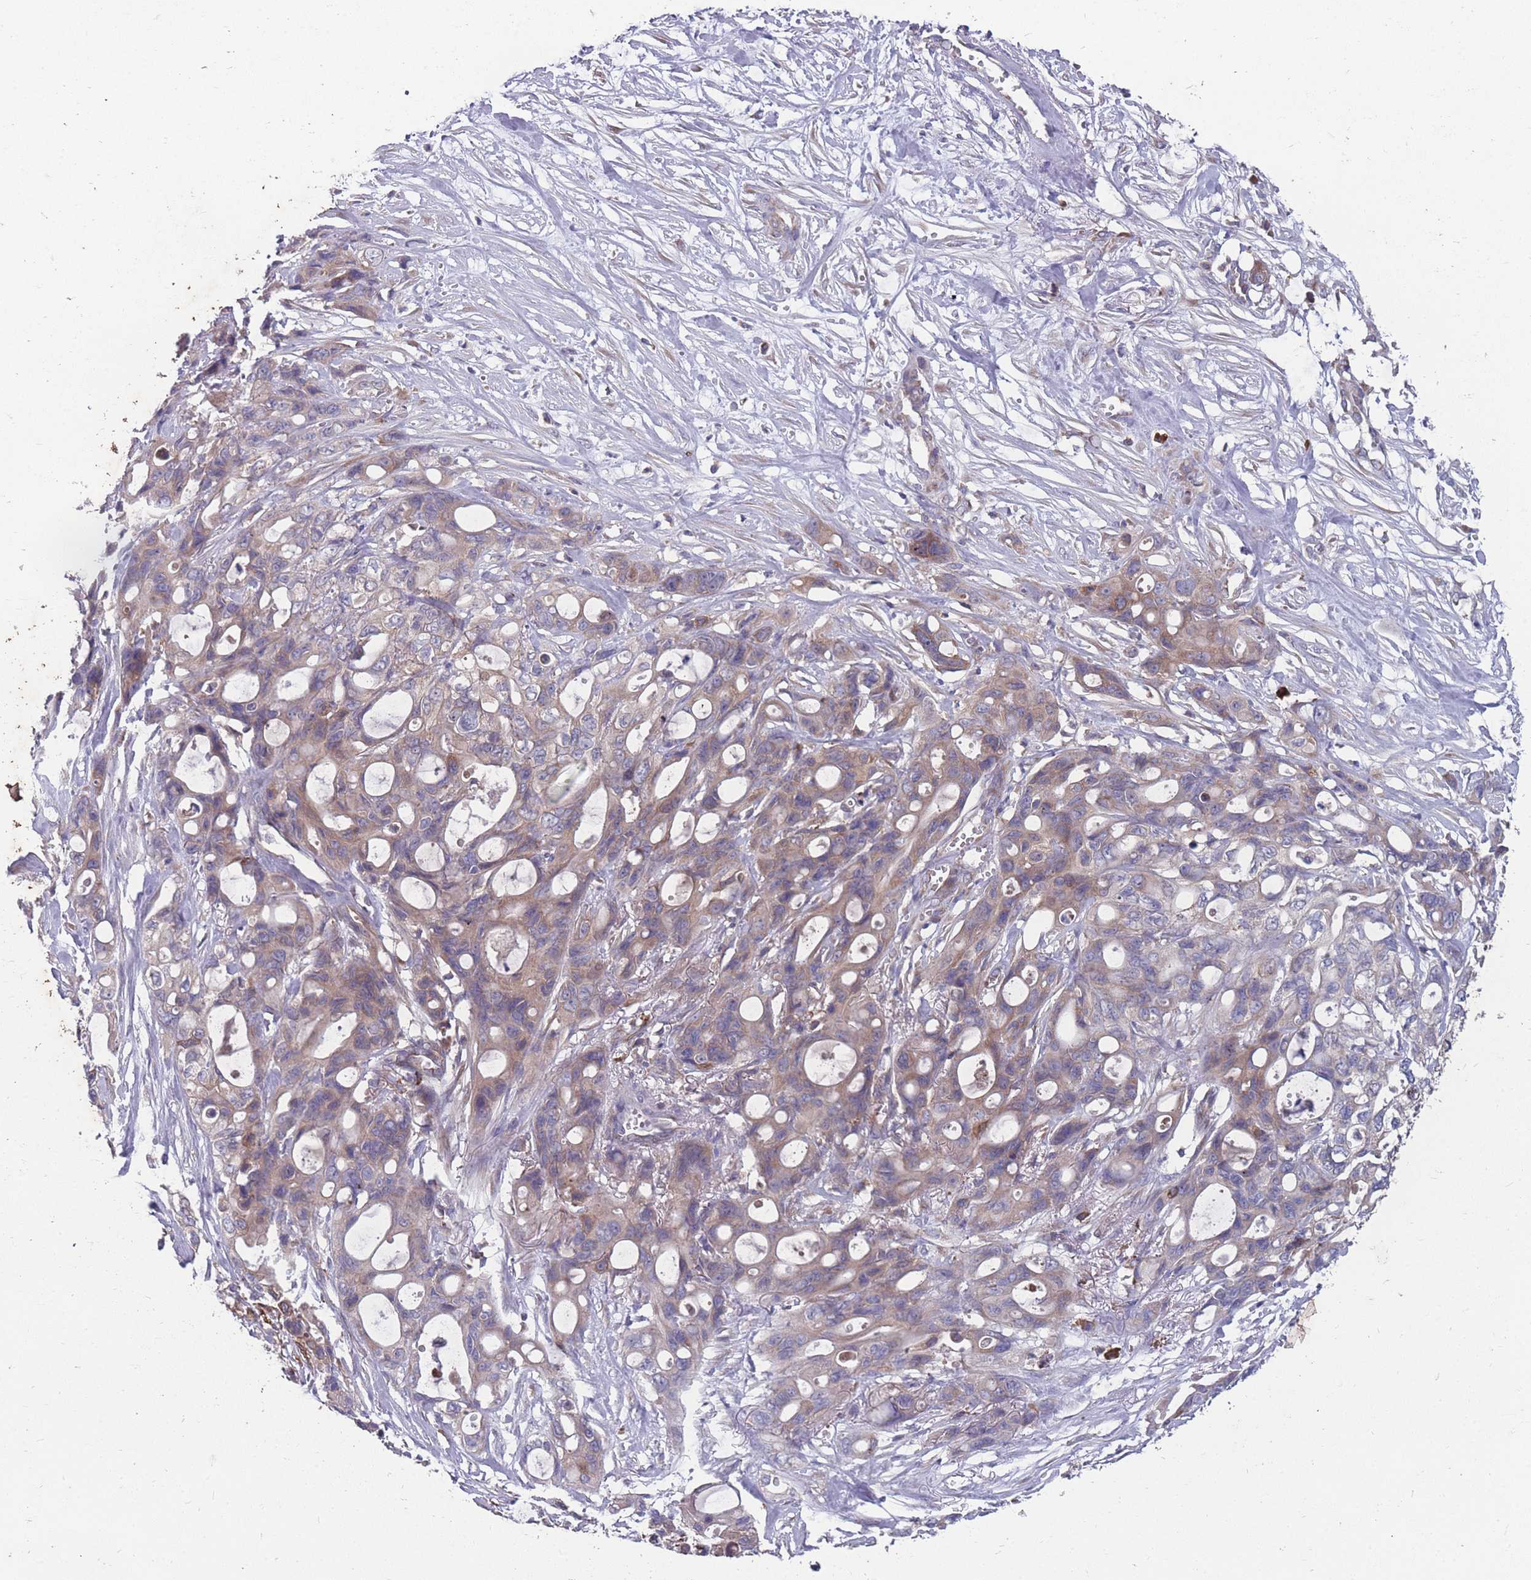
{"staining": {"intensity": "moderate", "quantity": ">75%", "location": "cytoplasmic/membranous"}, "tissue": "ovarian cancer", "cell_type": "Tumor cells", "image_type": "cancer", "snomed": [{"axis": "morphology", "description": "Cystadenocarcinoma, mucinous, NOS"}, {"axis": "topography", "description": "Ovary"}], "caption": "Moderate cytoplasmic/membranous expression is identified in about >75% of tumor cells in ovarian cancer (mucinous cystadenocarcinoma).", "gene": "STIM2", "patient": {"sex": "female", "age": 70}}